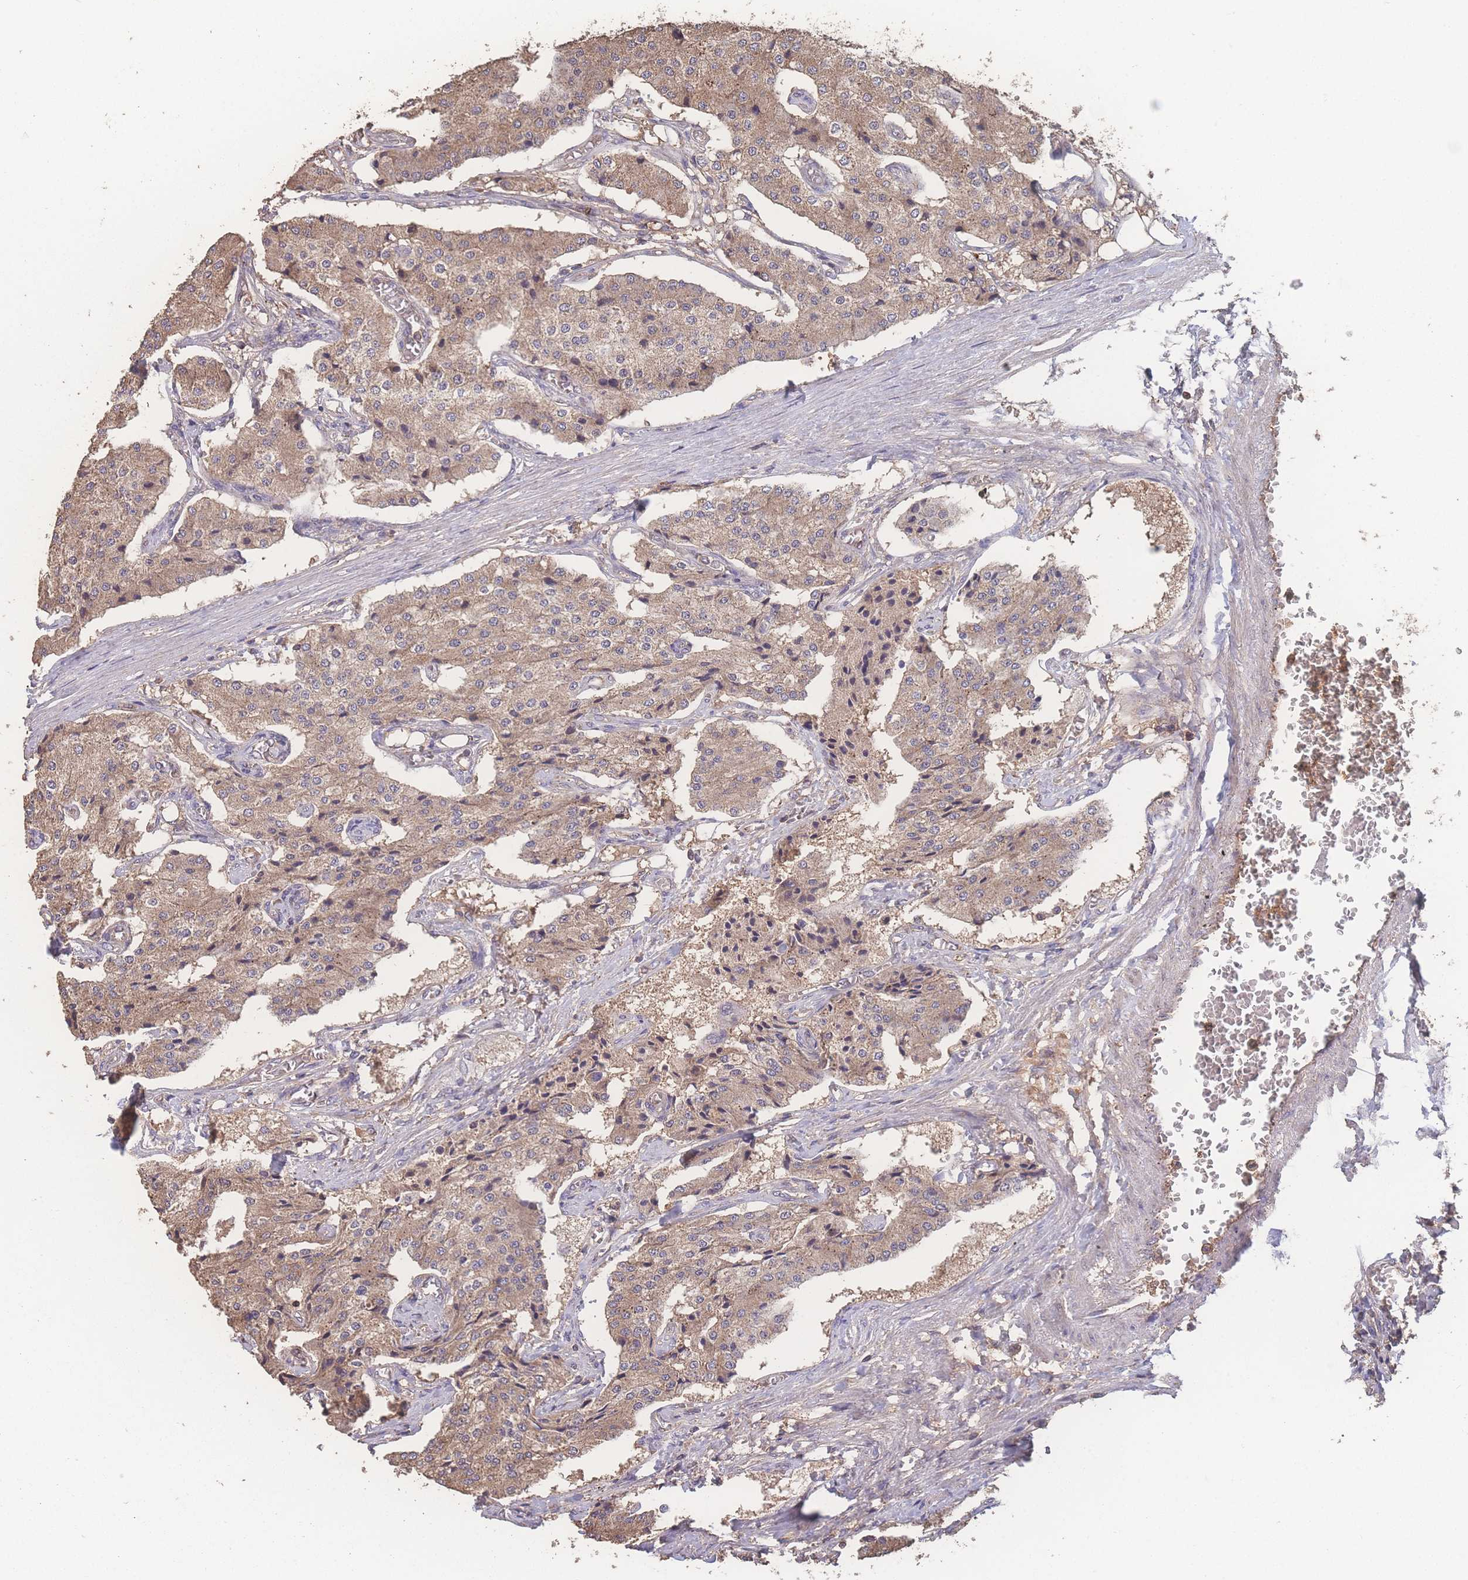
{"staining": {"intensity": "weak", "quantity": ">75%", "location": "cytoplasmic/membranous"}, "tissue": "carcinoid", "cell_type": "Tumor cells", "image_type": "cancer", "snomed": [{"axis": "morphology", "description": "Carcinoid, malignant, NOS"}, {"axis": "topography", "description": "Colon"}], "caption": "High-power microscopy captured an immunohistochemistry (IHC) photomicrograph of malignant carcinoid, revealing weak cytoplasmic/membranous positivity in about >75% of tumor cells.", "gene": "ATXN10", "patient": {"sex": "female", "age": 52}}